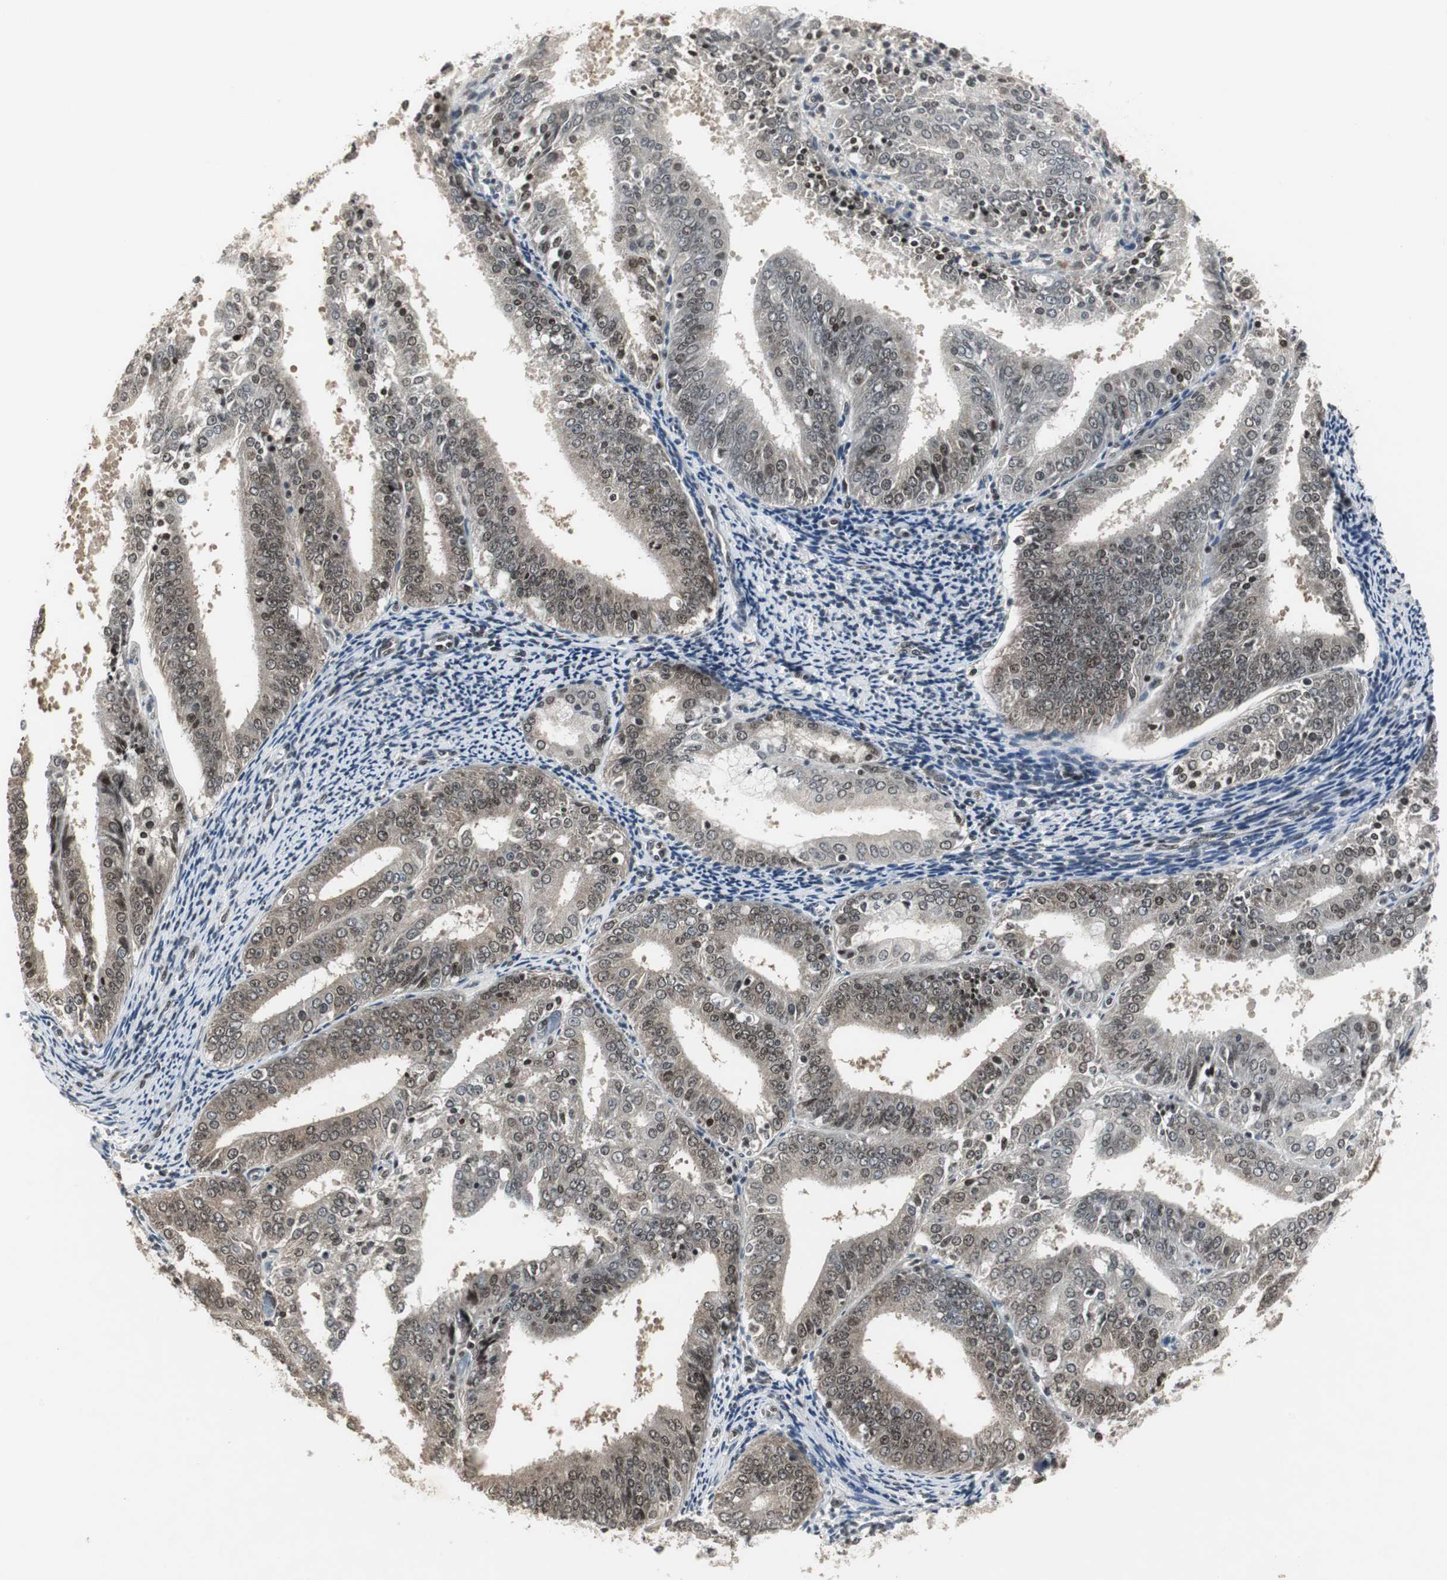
{"staining": {"intensity": "weak", "quantity": "25%-75%", "location": "cytoplasmic/membranous,nuclear"}, "tissue": "endometrial cancer", "cell_type": "Tumor cells", "image_type": "cancer", "snomed": [{"axis": "morphology", "description": "Adenocarcinoma, NOS"}, {"axis": "topography", "description": "Endometrium"}], "caption": "A high-resolution micrograph shows IHC staining of endometrial cancer (adenocarcinoma), which demonstrates weak cytoplasmic/membranous and nuclear staining in approximately 25%-75% of tumor cells.", "gene": "MPG", "patient": {"sex": "female", "age": 63}}